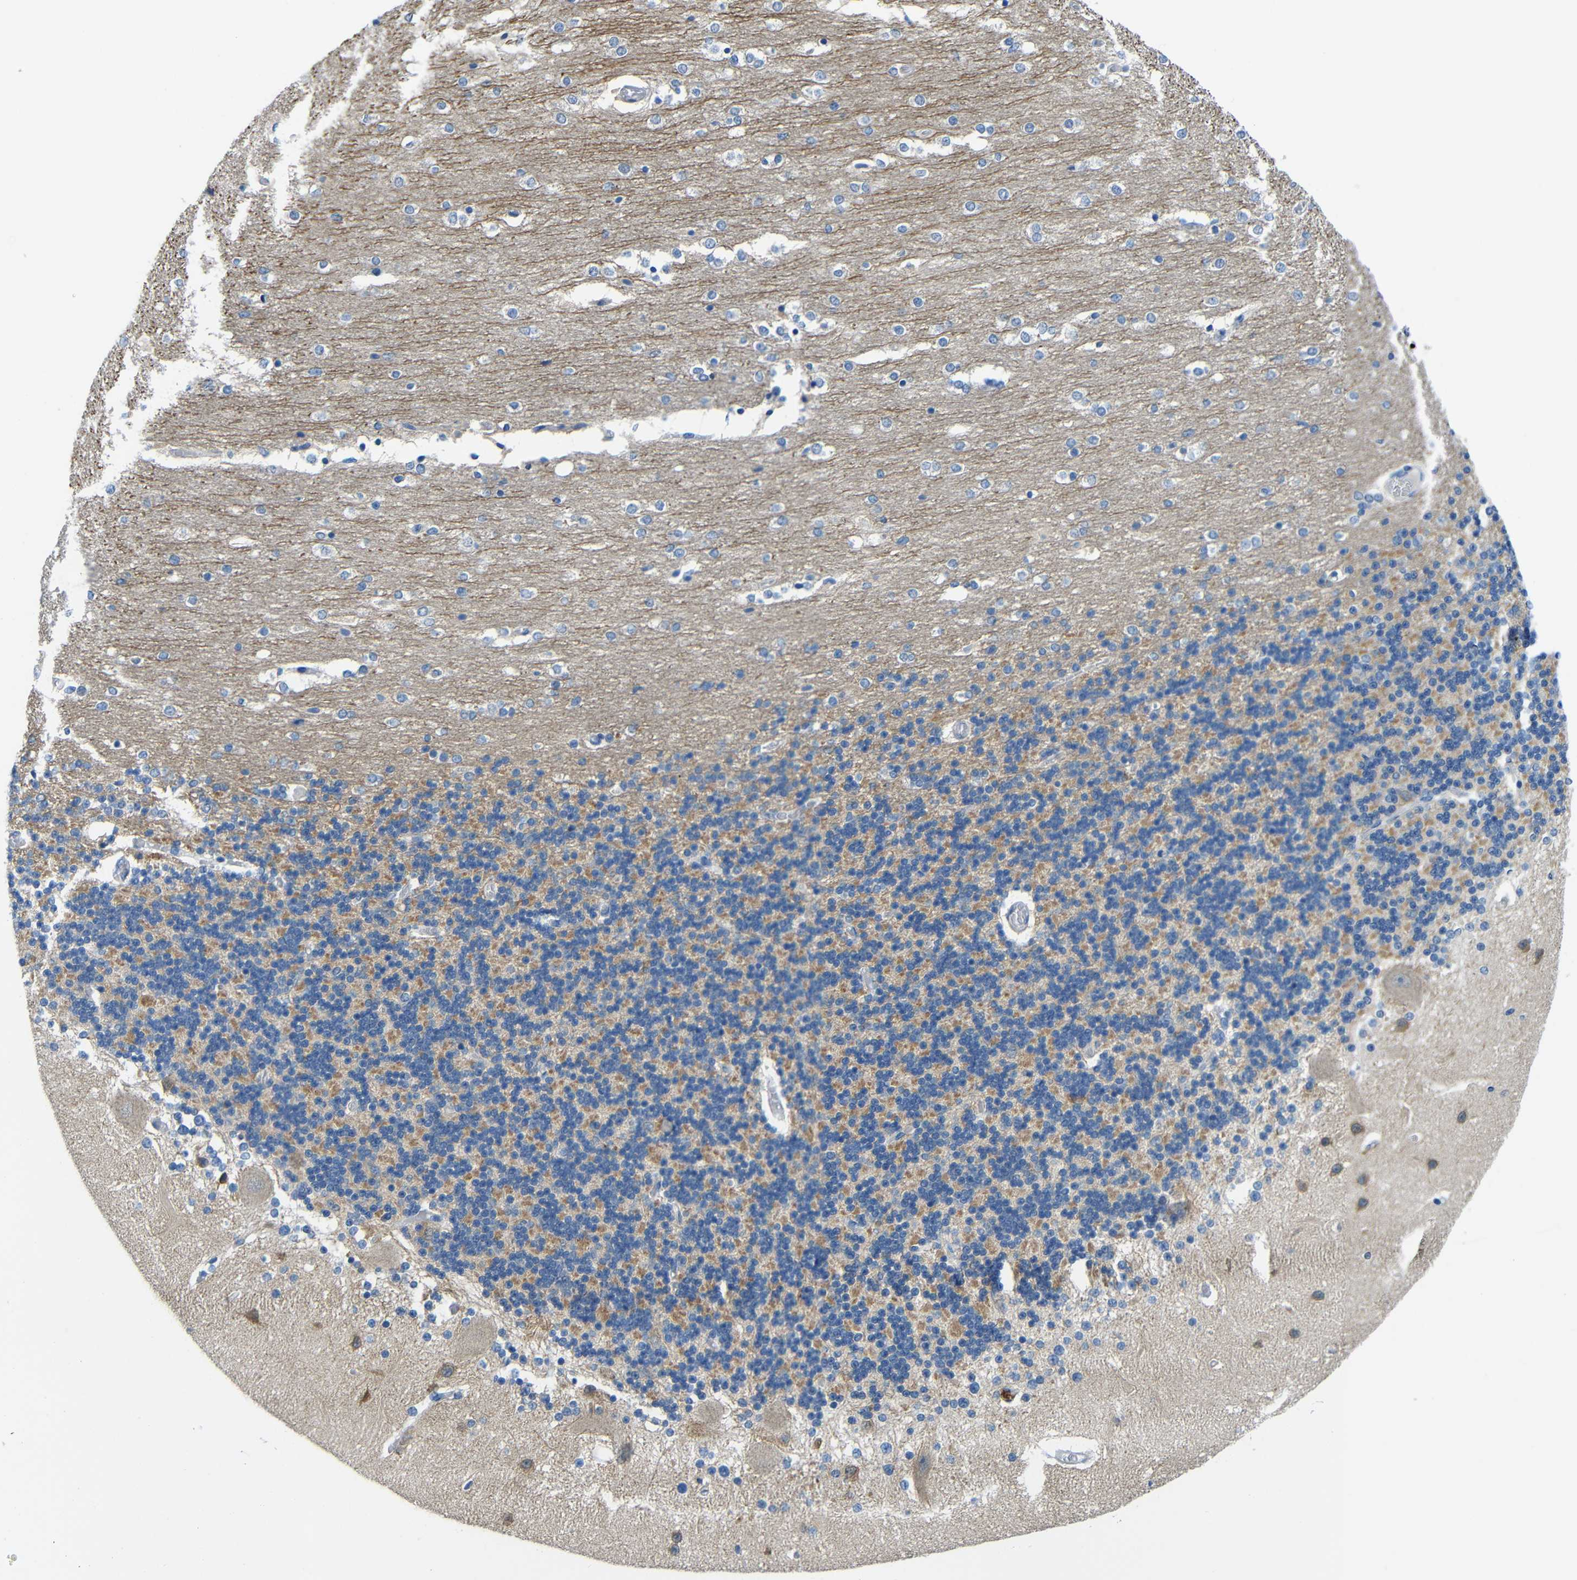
{"staining": {"intensity": "moderate", "quantity": "<25%", "location": "cytoplasmic/membranous"}, "tissue": "cerebellum", "cell_type": "Cells in granular layer", "image_type": "normal", "snomed": [{"axis": "morphology", "description": "Normal tissue, NOS"}, {"axis": "topography", "description": "Cerebellum"}], "caption": "Immunohistochemical staining of normal human cerebellum displays moderate cytoplasmic/membranous protein positivity in about <25% of cells in granular layer. The staining was performed using DAB (3,3'-diaminobenzidine) to visualize the protein expression in brown, while the nuclei were stained in blue with hematoxylin (Magnification: 20x).", "gene": "NEGR1", "patient": {"sex": "female", "age": 54}}